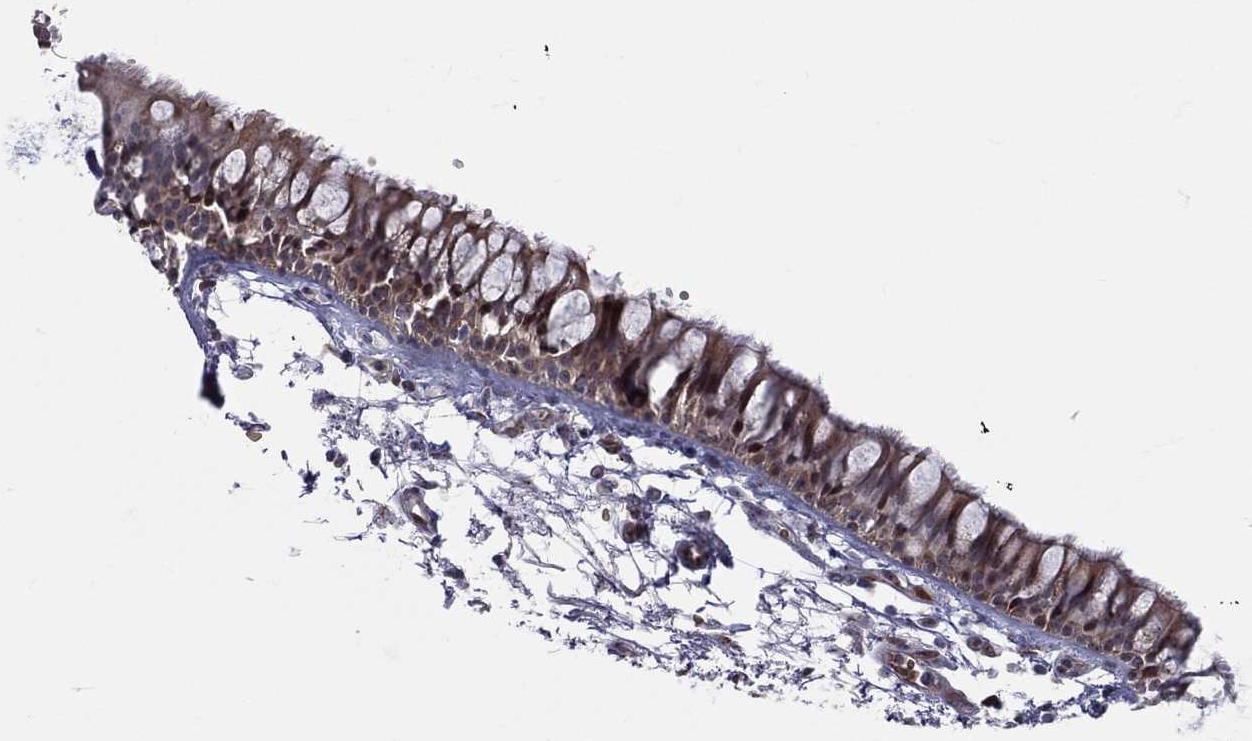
{"staining": {"intensity": "negative", "quantity": "none", "location": "none"}, "tissue": "soft tissue", "cell_type": "Fibroblasts", "image_type": "normal", "snomed": [{"axis": "morphology", "description": "Normal tissue, NOS"}, {"axis": "morphology", "description": "Squamous cell carcinoma, NOS"}, {"axis": "topography", "description": "Cartilage tissue"}, {"axis": "topography", "description": "Lung"}], "caption": "High power microscopy image of an immunohistochemistry image of benign soft tissue, revealing no significant positivity in fibroblasts.", "gene": "VHL", "patient": {"sex": "male", "age": 66}}